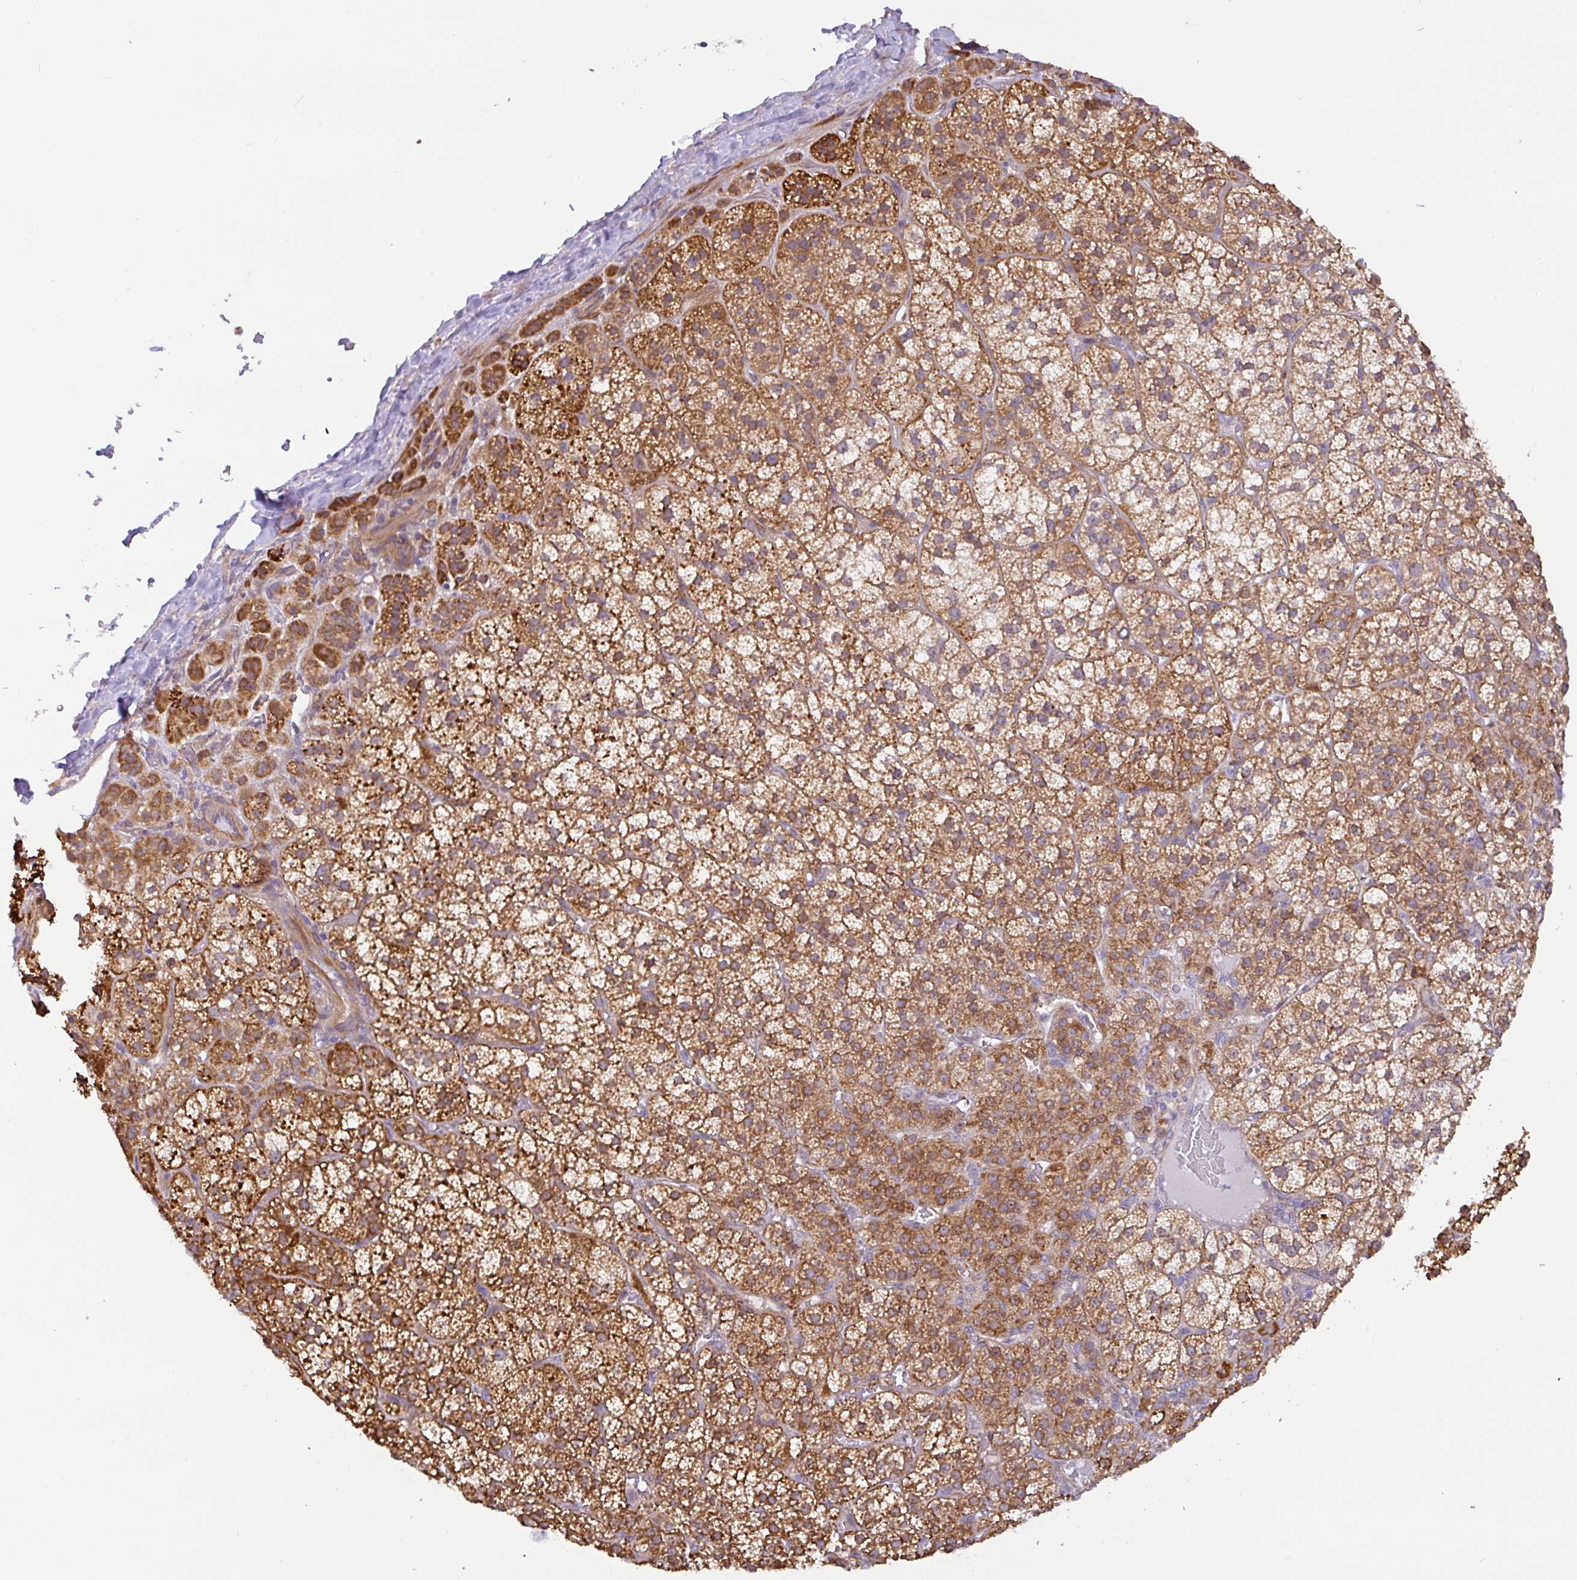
{"staining": {"intensity": "strong", "quantity": ">75%", "location": "cytoplasmic/membranous"}, "tissue": "adrenal gland", "cell_type": "Glandular cells", "image_type": "normal", "snomed": [{"axis": "morphology", "description": "Normal tissue, NOS"}, {"axis": "topography", "description": "Adrenal gland"}], "caption": "Glandular cells display high levels of strong cytoplasmic/membranous expression in about >75% of cells in benign human adrenal gland.", "gene": "DLEU7", "patient": {"sex": "female", "age": 60}}